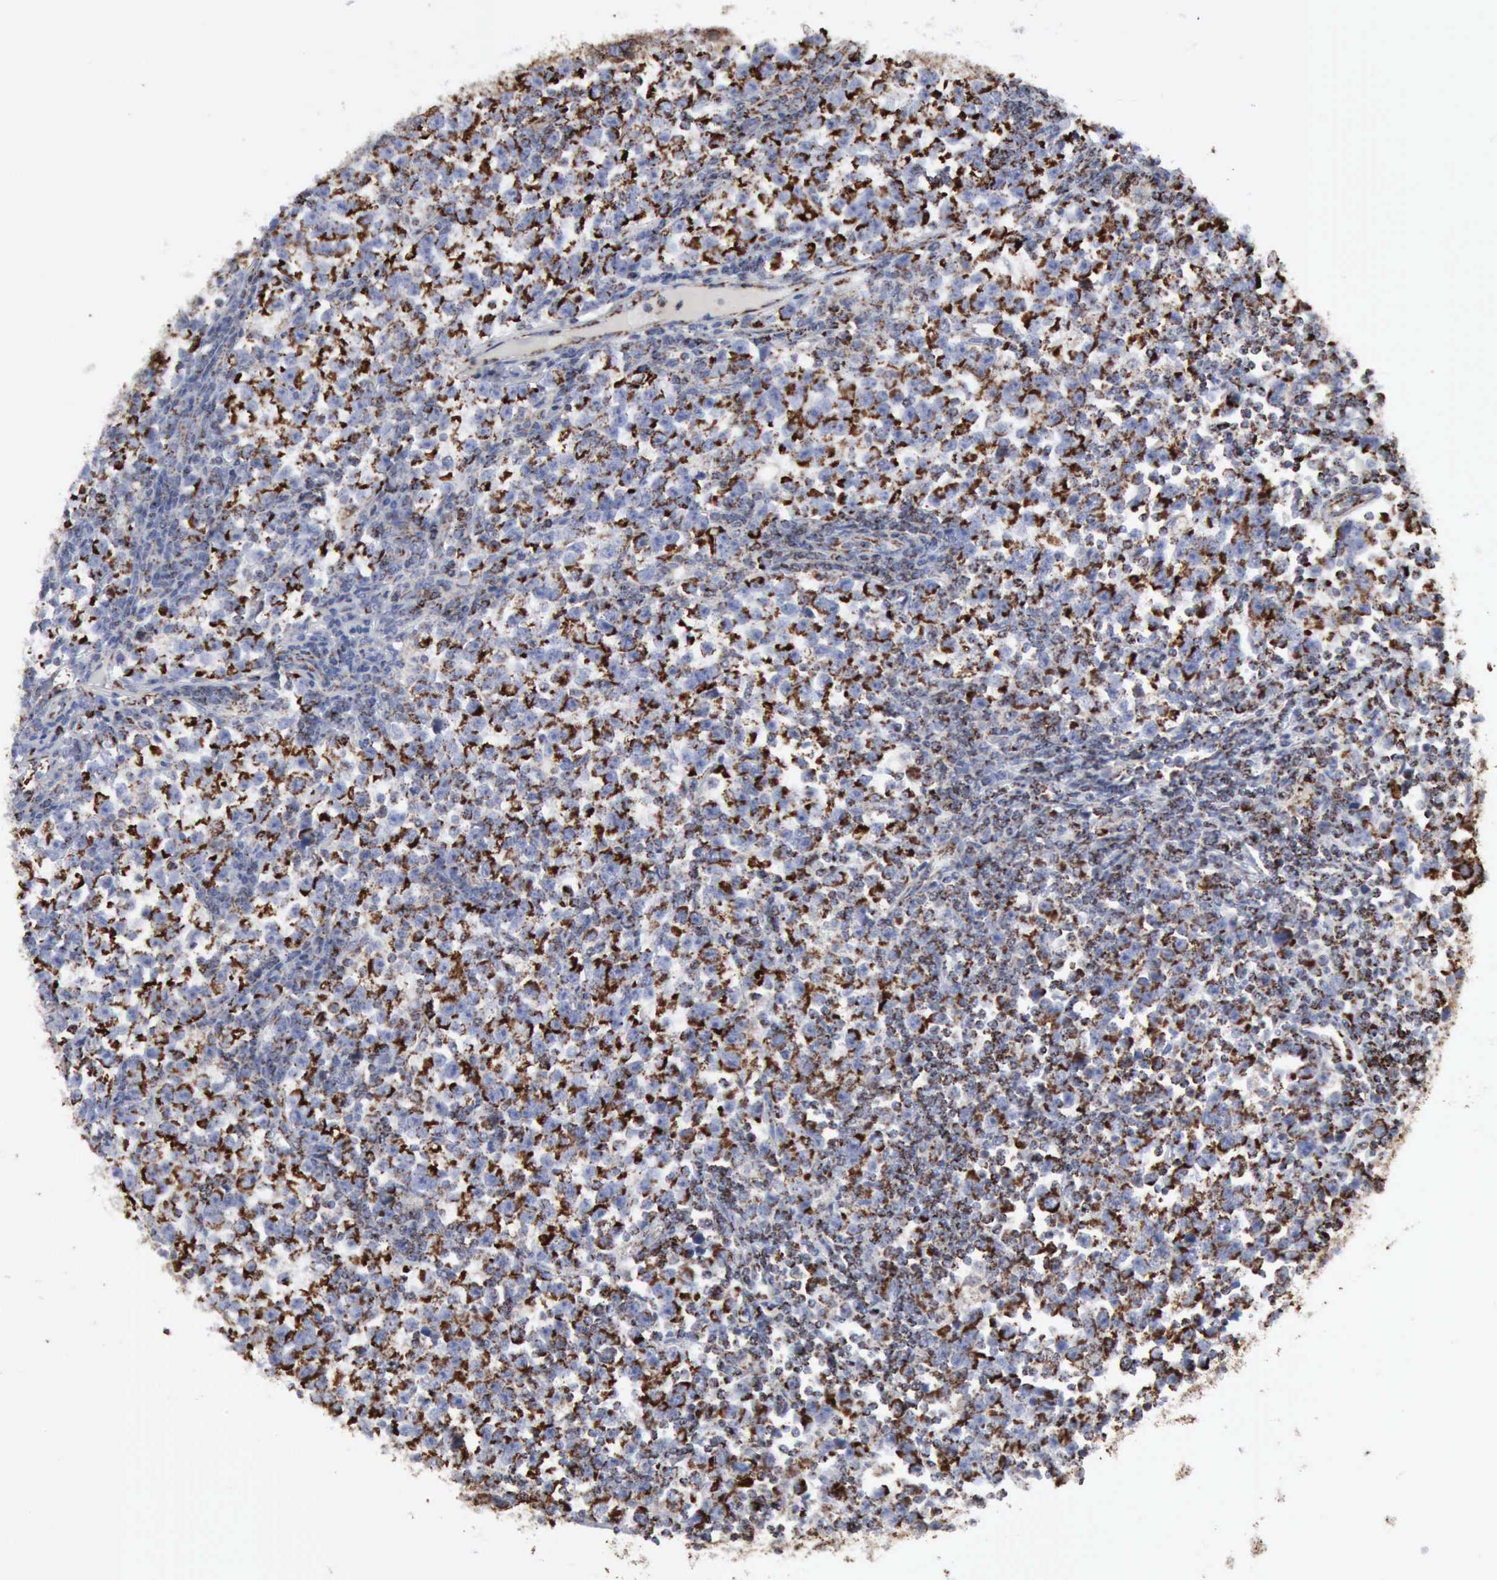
{"staining": {"intensity": "strong", "quantity": ">75%", "location": "cytoplasmic/membranous"}, "tissue": "testis cancer", "cell_type": "Tumor cells", "image_type": "cancer", "snomed": [{"axis": "morphology", "description": "Seminoma, NOS"}, {"axis": "topography", "description": "Testis"}], "caption": "High-magnification brightfield microscopy of testis cancer stained with DAB (3,3'-diaminobenzidine) (brown) and counterstained with hematoxylin (blue). tumor cells exhibit strong cytoplasmic/membranous positivity is identified in approximately>75% of cells.", "gene": "ACO2", "patient": {"sex": "male", "age": 43}}